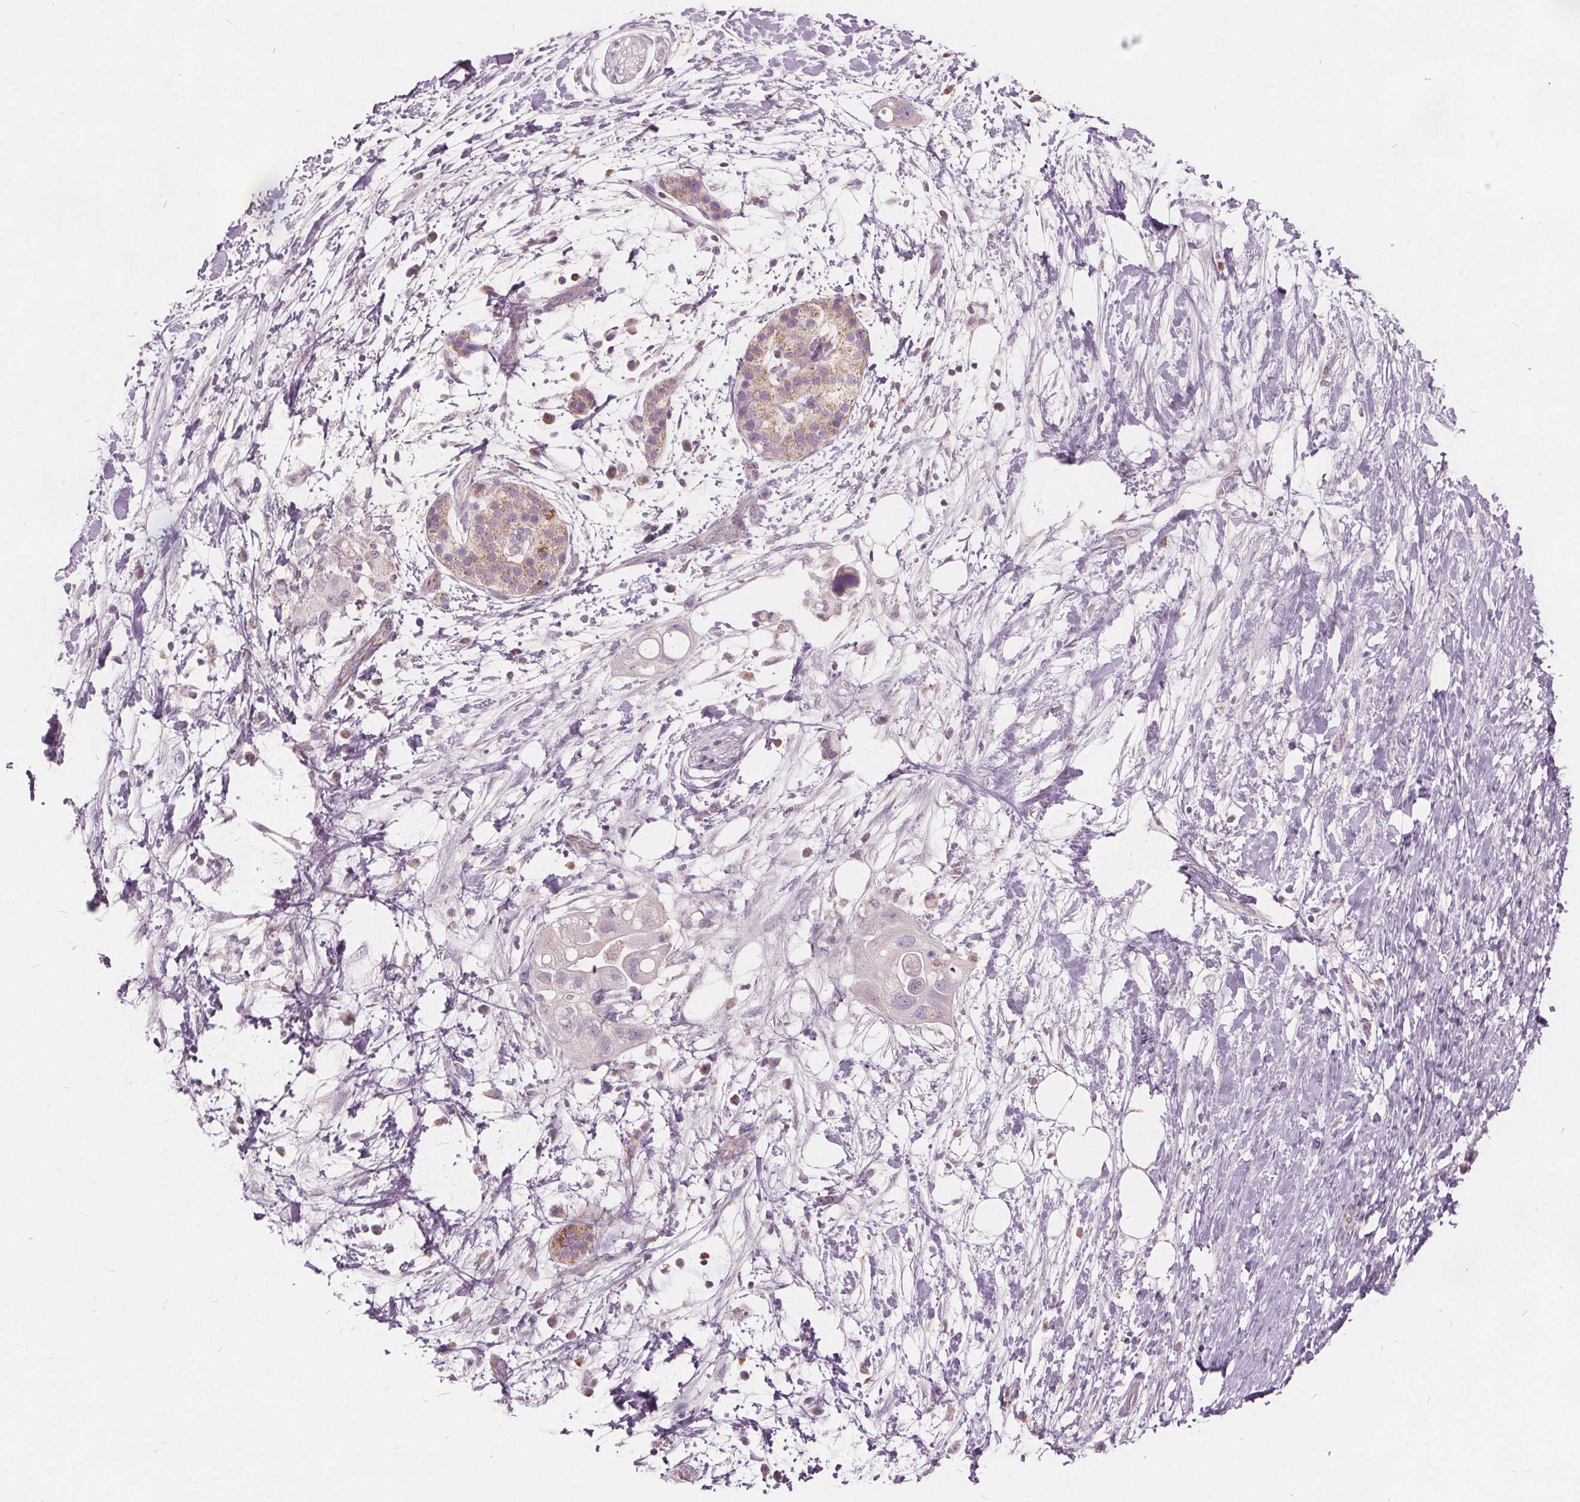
{"staining": {"intensity": "weak", "quantity": "25%-75%", "location": "cytoplasmic/membranous"}, "tissue": "pancreatic cancer", "cell_type": "Tumor cells", "image_type": "cancer", "snomed": [{"axis": "morphology", "description": "Adenocarcinoma, NOS"}, {"axis": "topography", "description": "Pancreas"}], "caption": "Pancreatic adenocarcinoma was stained to show a protein in brown. There is low levels of weak cytoplasmic/membranous staining in approximately 25%-75% of tumor cells.", "gene": "ECI2", "patient": {"sex": "female", "age": 72}}